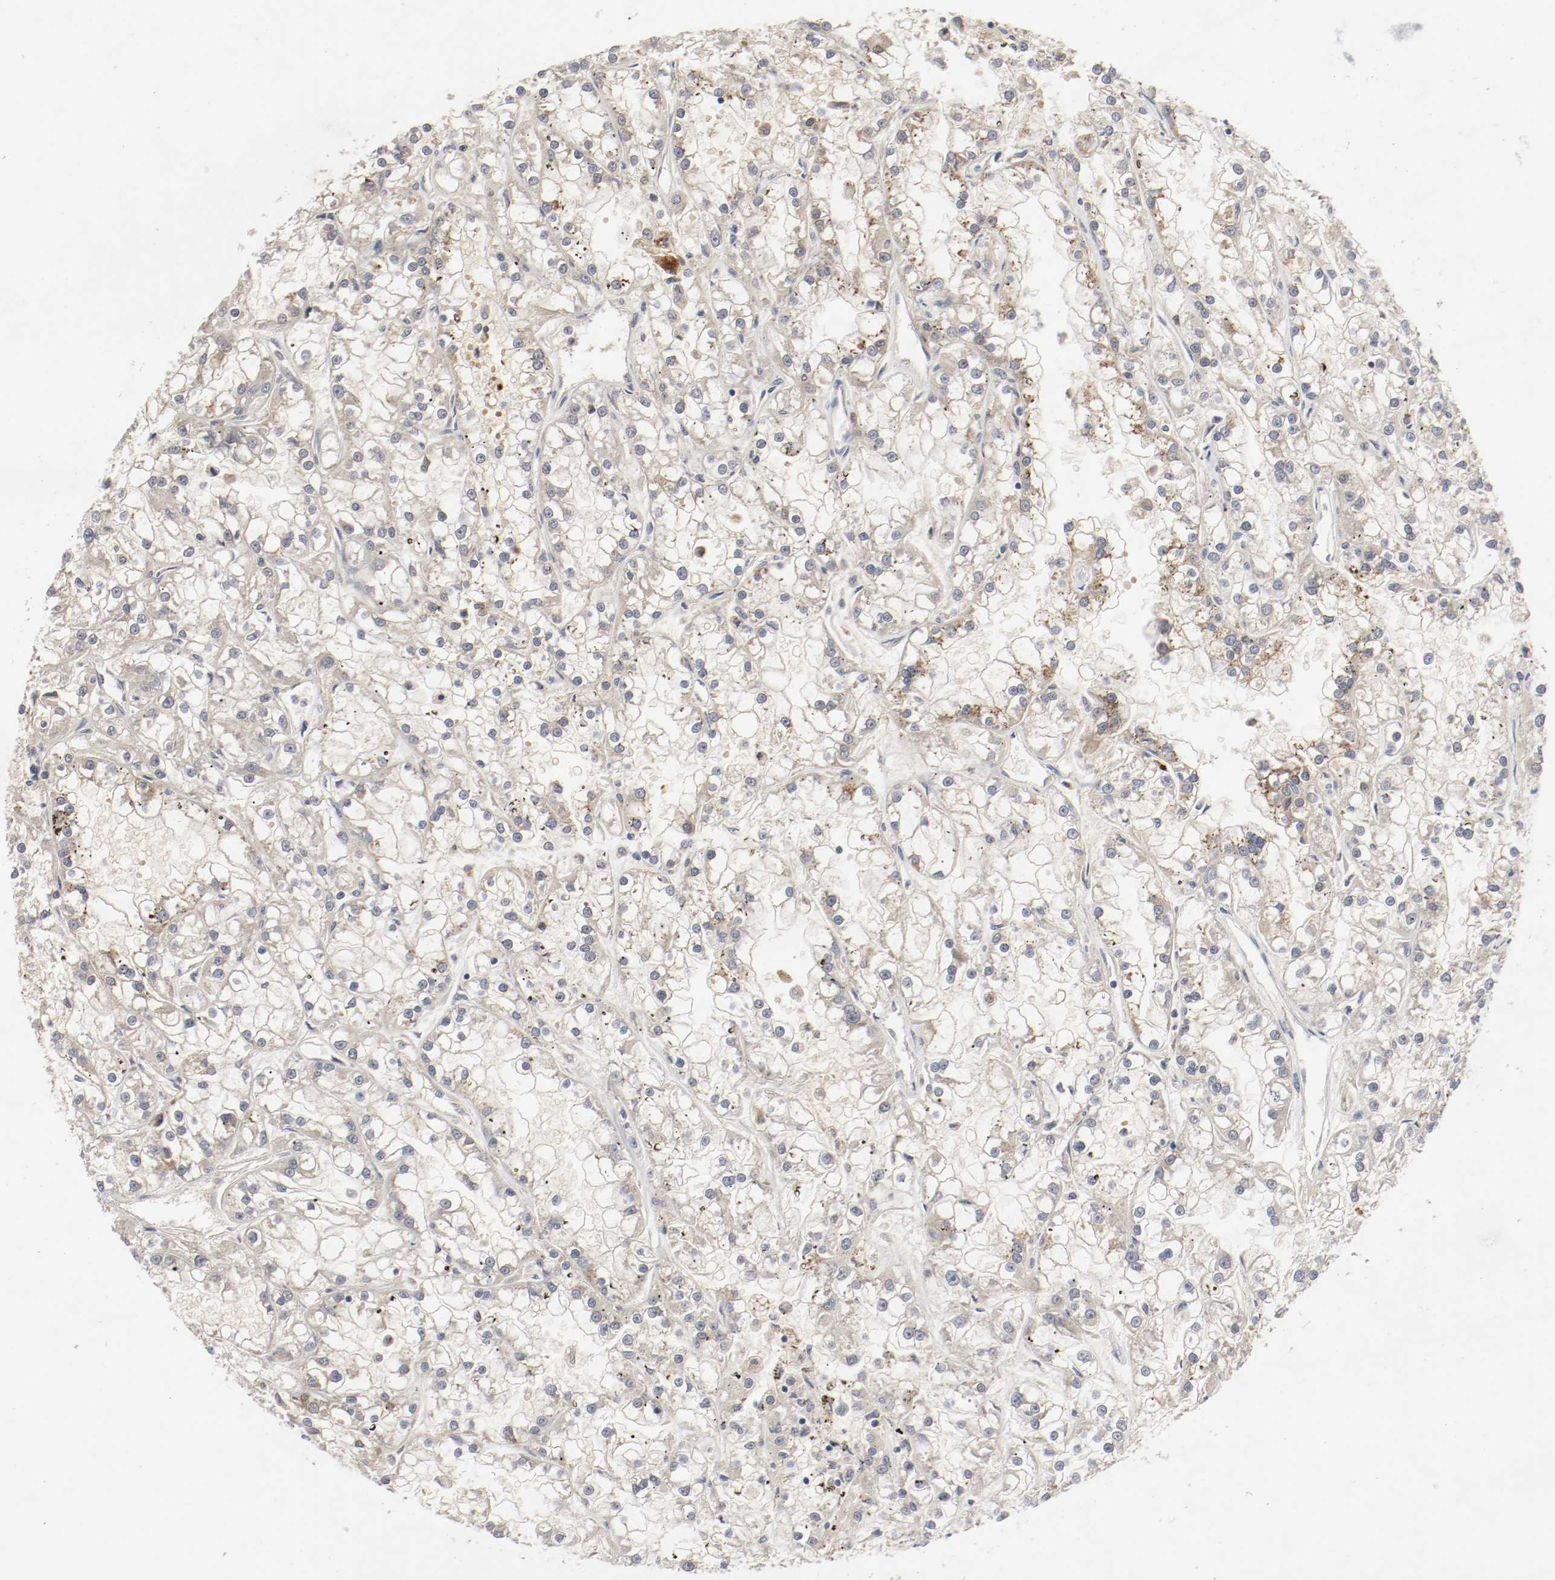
{"staining": {"intensity": "weak", "quantity": ">75%", "location": "cytoplasmic/membranous"}, "tissue": "renal cancer", "cell_type": "Tumor cells", "image_type": "cancer", "snomed": [{"axis": "morphology", "description": "Adenocarcinoma, NOS"}, {"axis": "topography", "description": "Kidney"}], "caption": "Brown immunohistochemical staining in renal cancer exhibits weak cytoplasmic/membranous staining in approximately >75% of tumor cells.", "gene": "REN", "patient": {"sex": "female", "age": 52}}